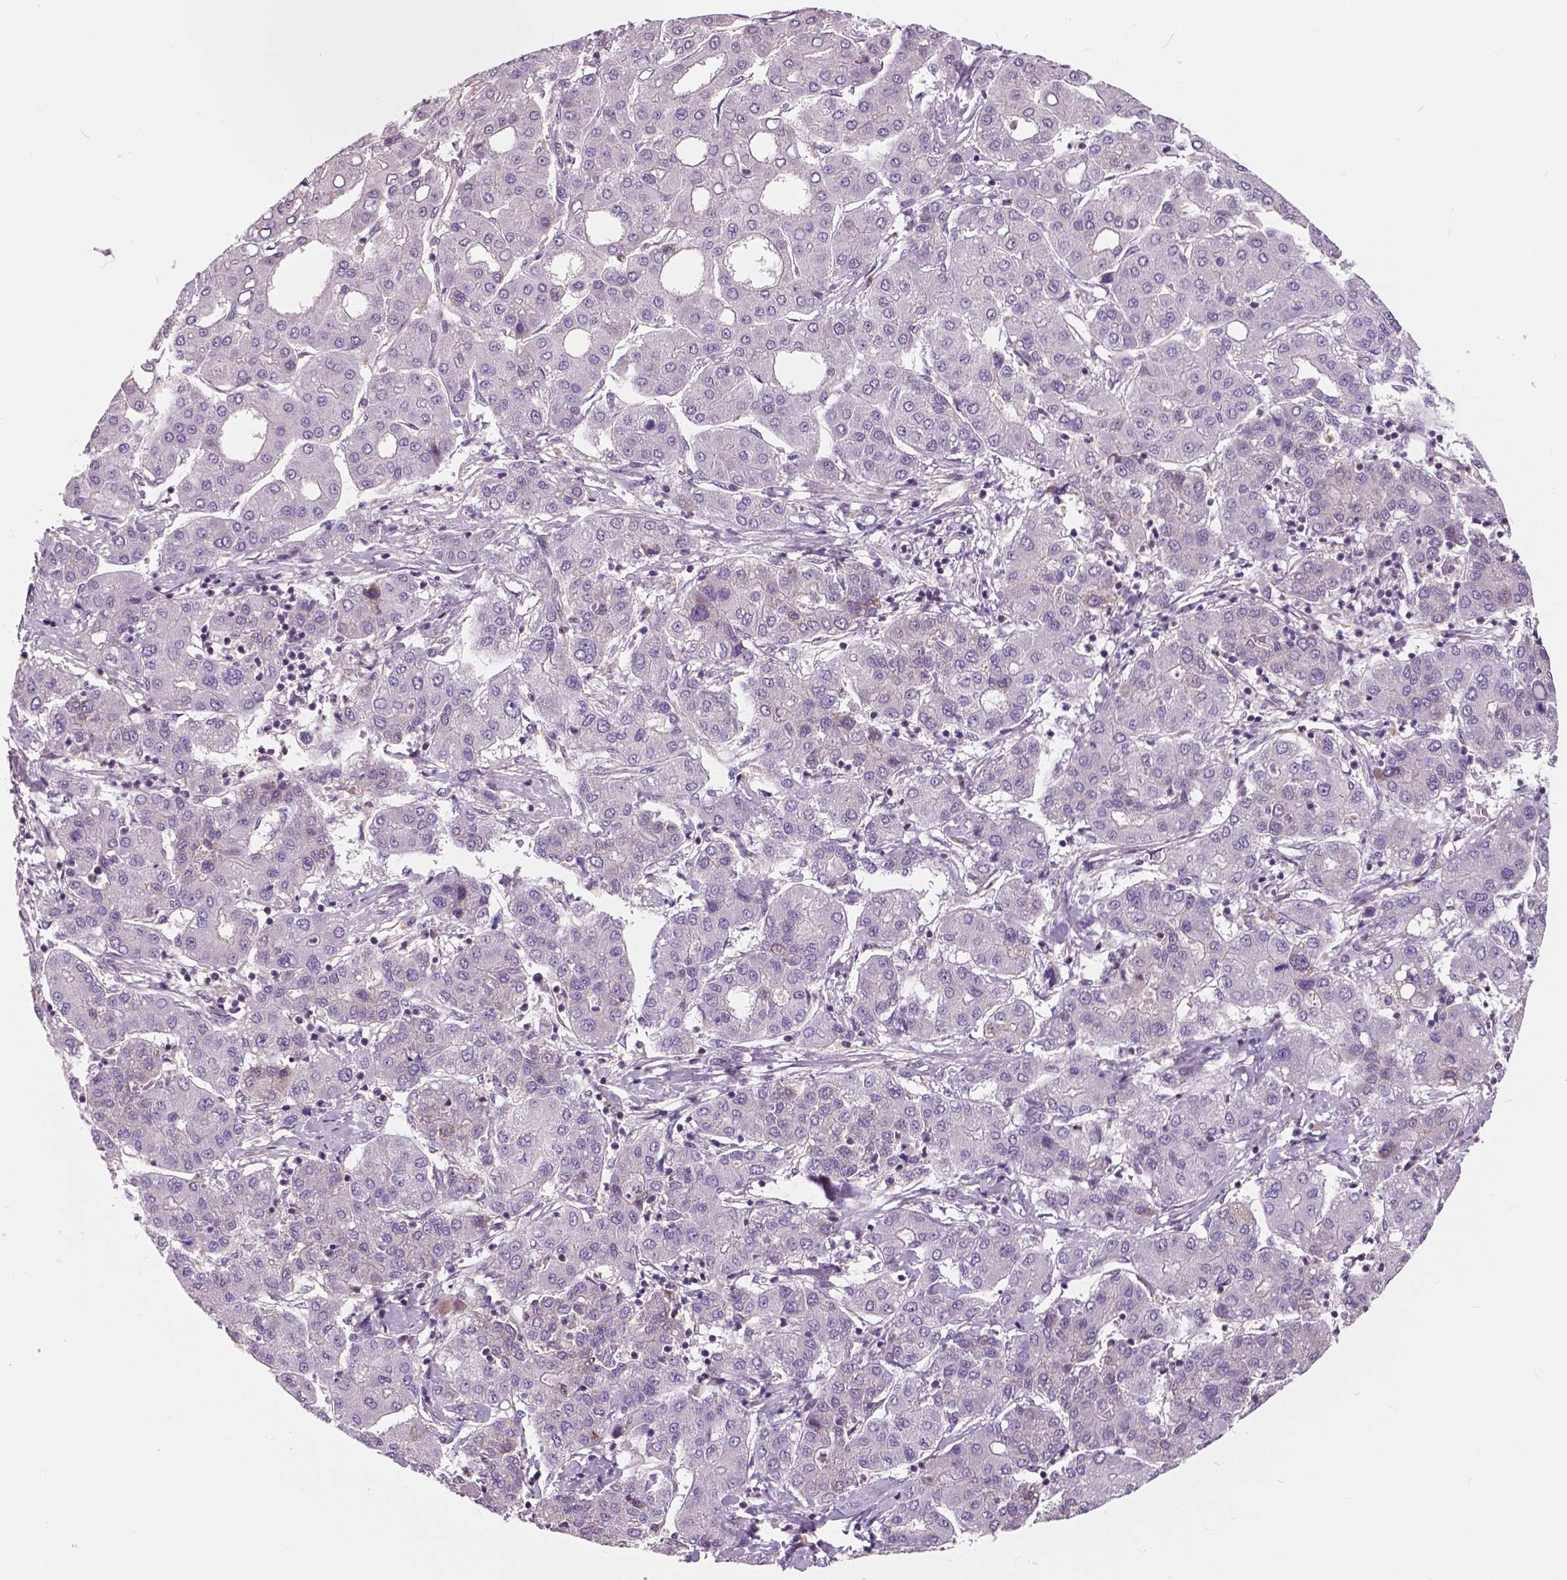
{"staining": {"intensity": "negative", "quantity": "none", "location": "none"}, "tissue": "liver cancer", "cell_type": "Tumor cells", "image_type": "cancer", "snomed": [{"axis": "morphology", "description": "Carcinoma, Hepatocellular, NOS"}, {"axis": "topography", "description": "Liver"}], "caption": "Immunohistochemistry (IHC) of human liver cancer (hepatocellular carcinoma) shows no positivity in tumor cells.", "gene": "ANXA13", "patient": {"sex": "male", "age": 65}}